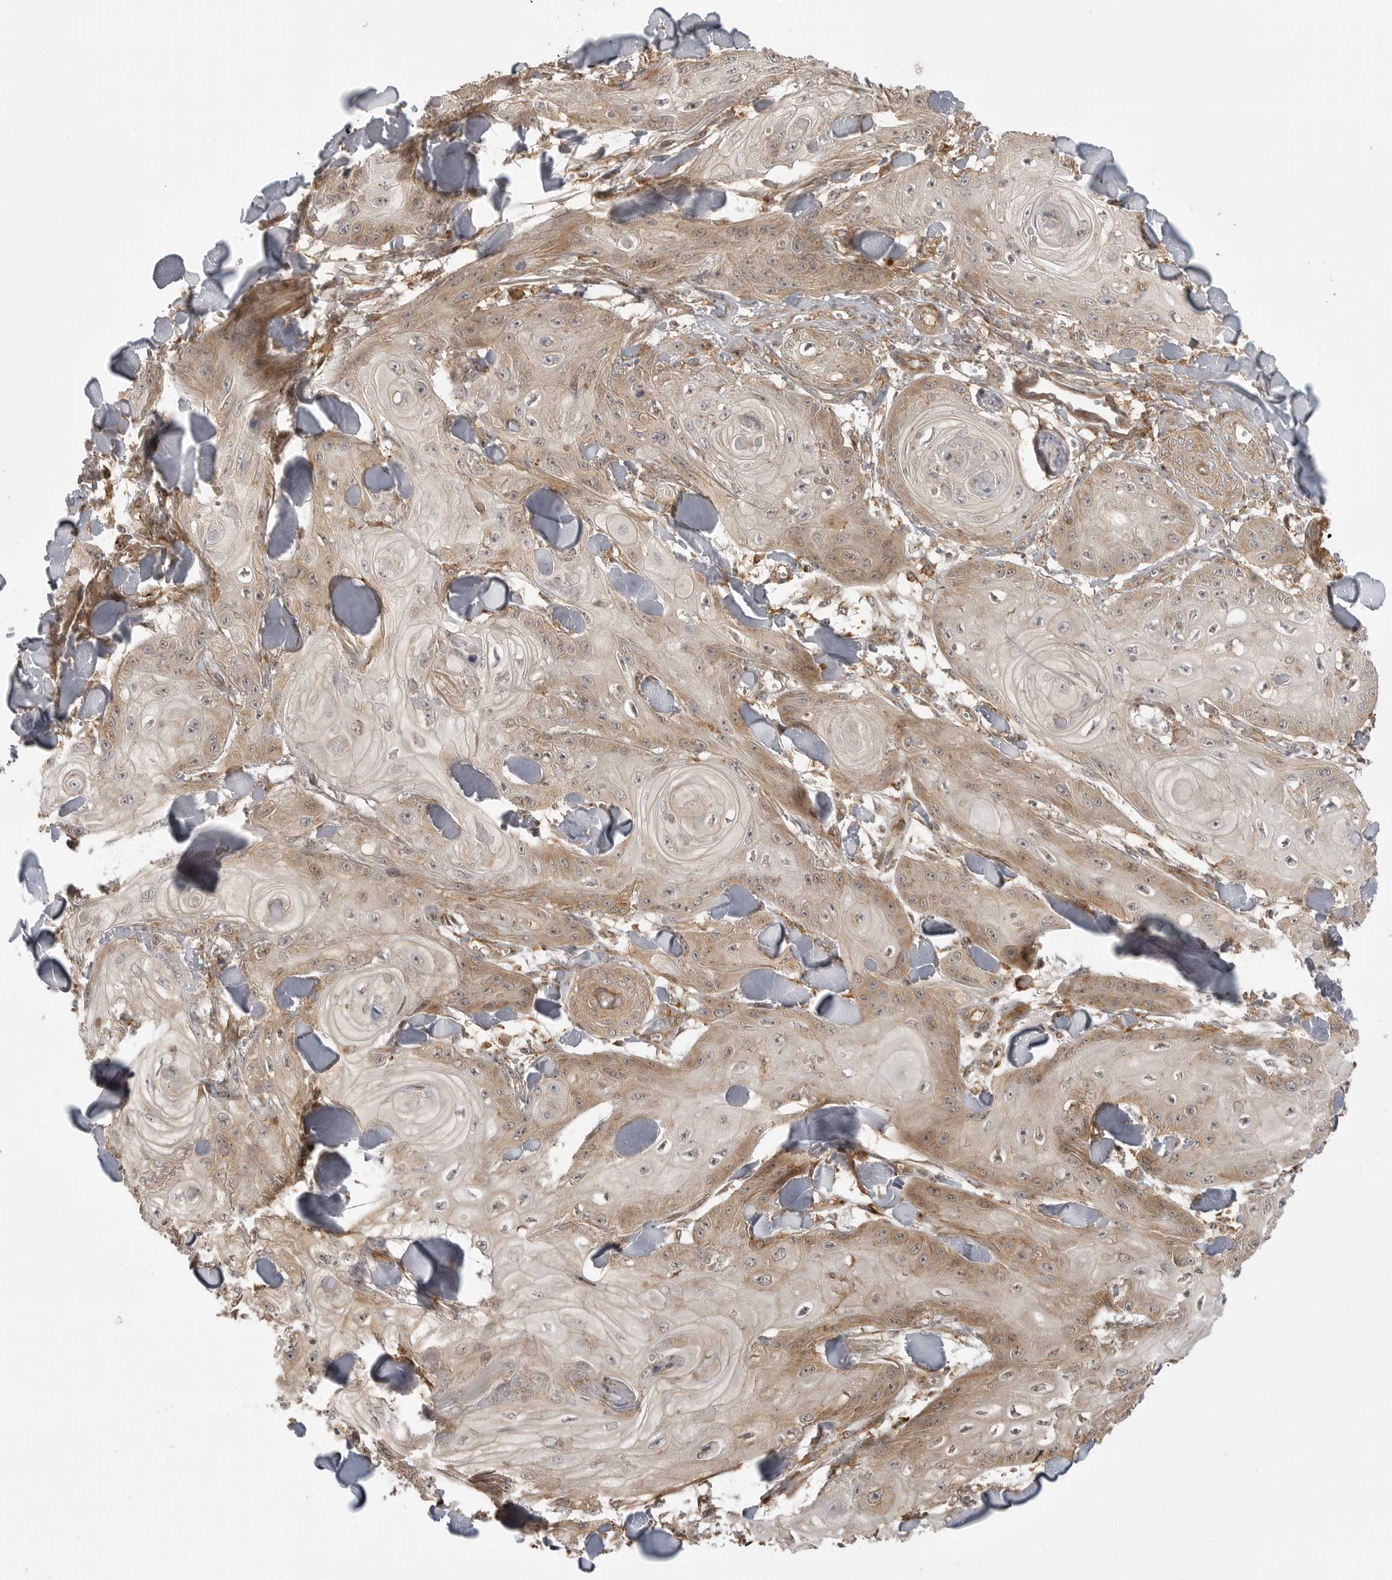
{"staining": {"intensity": "moderate", "quantity": "25%-75%", "location": "cytoplasmic/membranous"}, "tissue": "skin cancer", "cell_type": "Tumor cells", "image_type": "cancer", "snomed": [{"axis": "morphology", "description": "Squamous cell carcinoma, NOS"}, {"axis": "topography", "description": "Skin"}], "caption": "The image demonstrates immunohistochemical staining of squamous cell carcinoma (skin). There is moderate cytoplasmic/membranous positivity is identified in approximately 25%-75% of tumor cells. The staining was performed using DAB (3,3'-diaminobenzidine), with brown indicating positive protein expression. Nuclei are stained blue with hematoxylin.", "gene": "FAT3", "patient": {"sex": "male", "age": 74}}